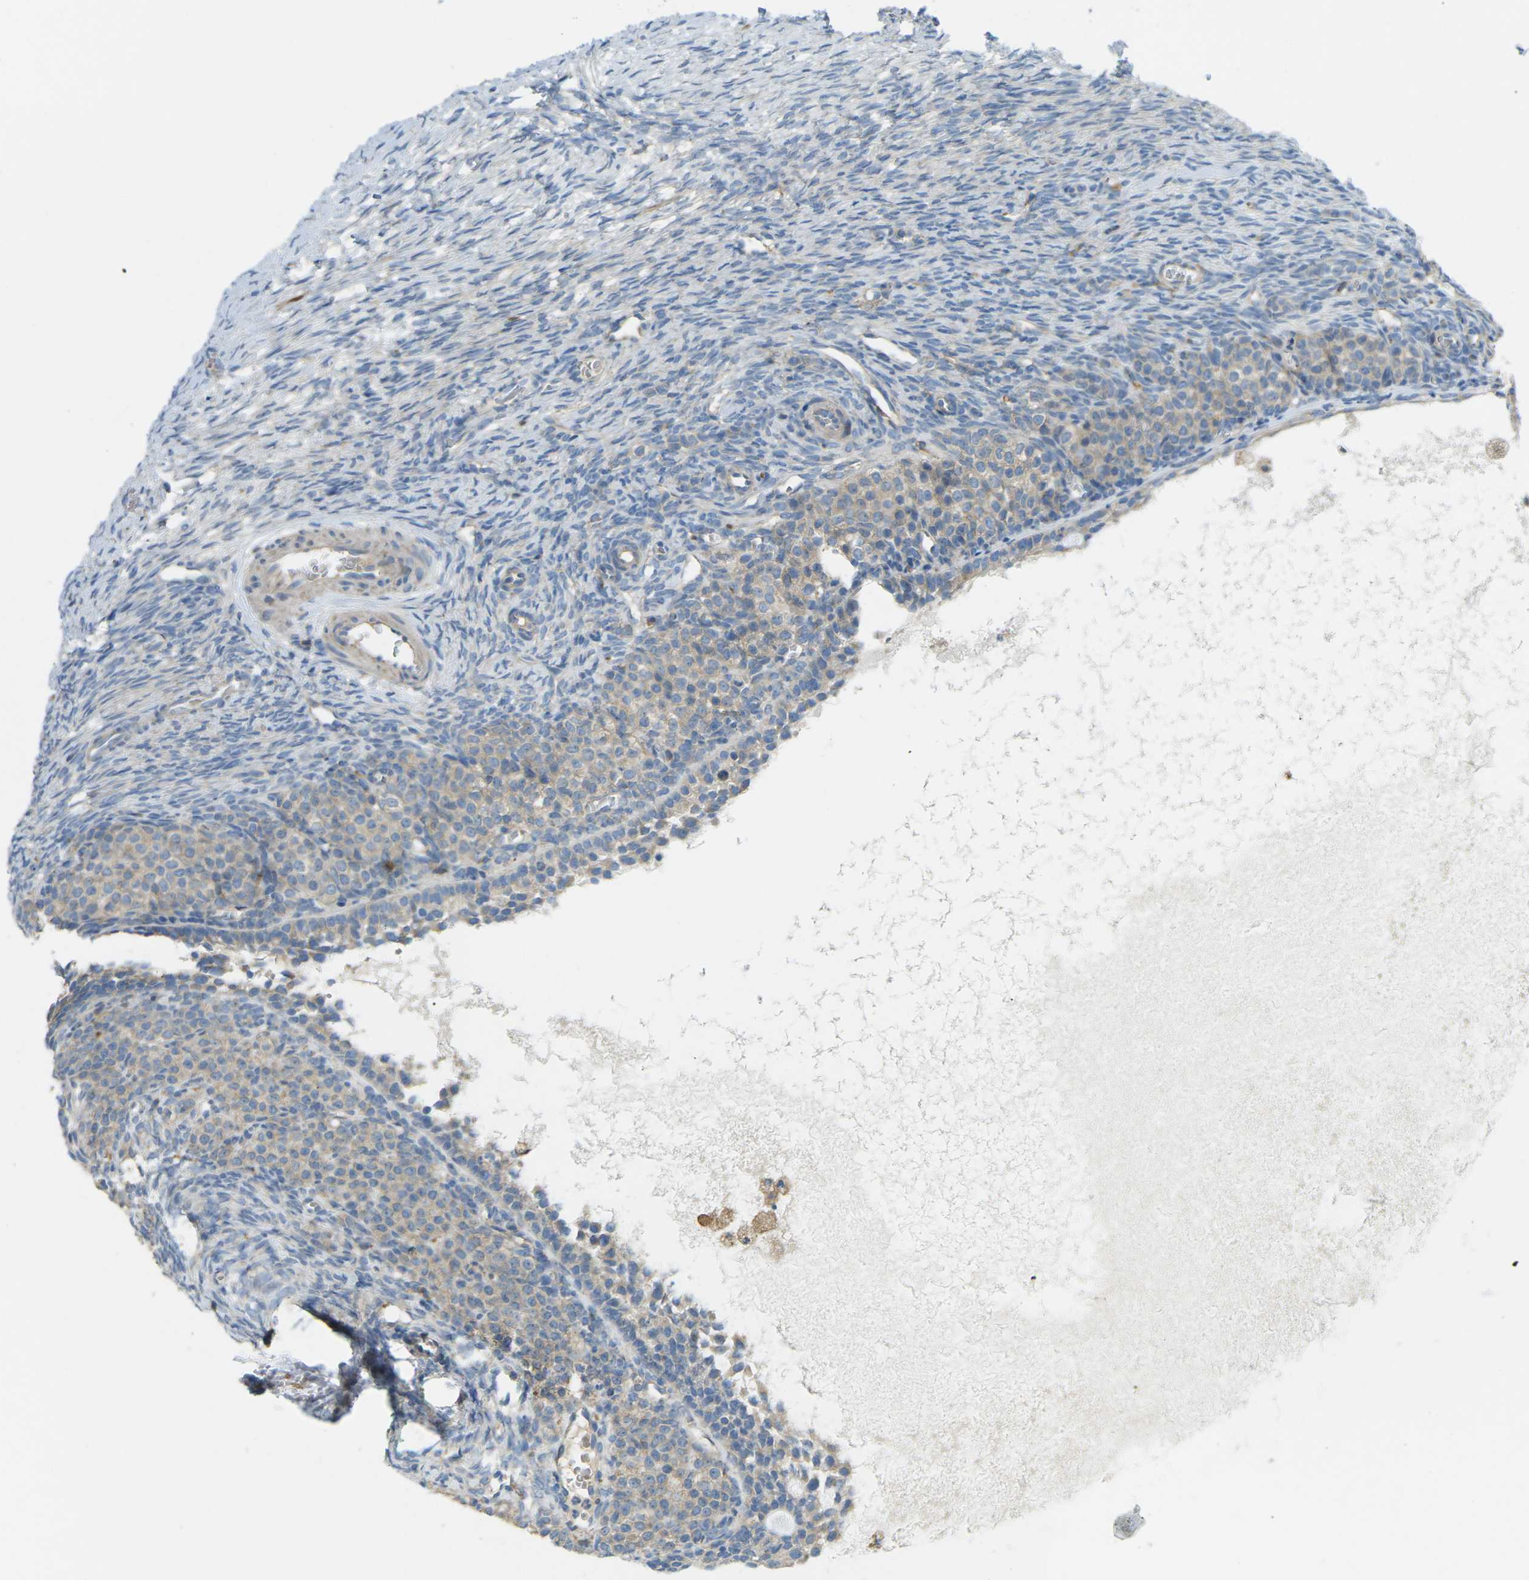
{"staining": {"intensity": "weak", "quantity": ">75%", "location": "cytoplasmic/membranous"}, "tissue": "ovary", "cell_type": "Follicle cells", "image_type": "normal", "snomed": [{"axis": "morphology", "description": "Normal tissue, NOS"}, {"axis": "topography", "description": "Ovary"}], "caption": "Immunohistochemistry (DAB (3,3'-diaminobenzidine)) staining of benign human ovary displays weak cytoplasmic/membranous protein staining in approximately >75% of follicle cells.", "gene": "MYLK4", "patient": {"sex": "female", "age": 27}}